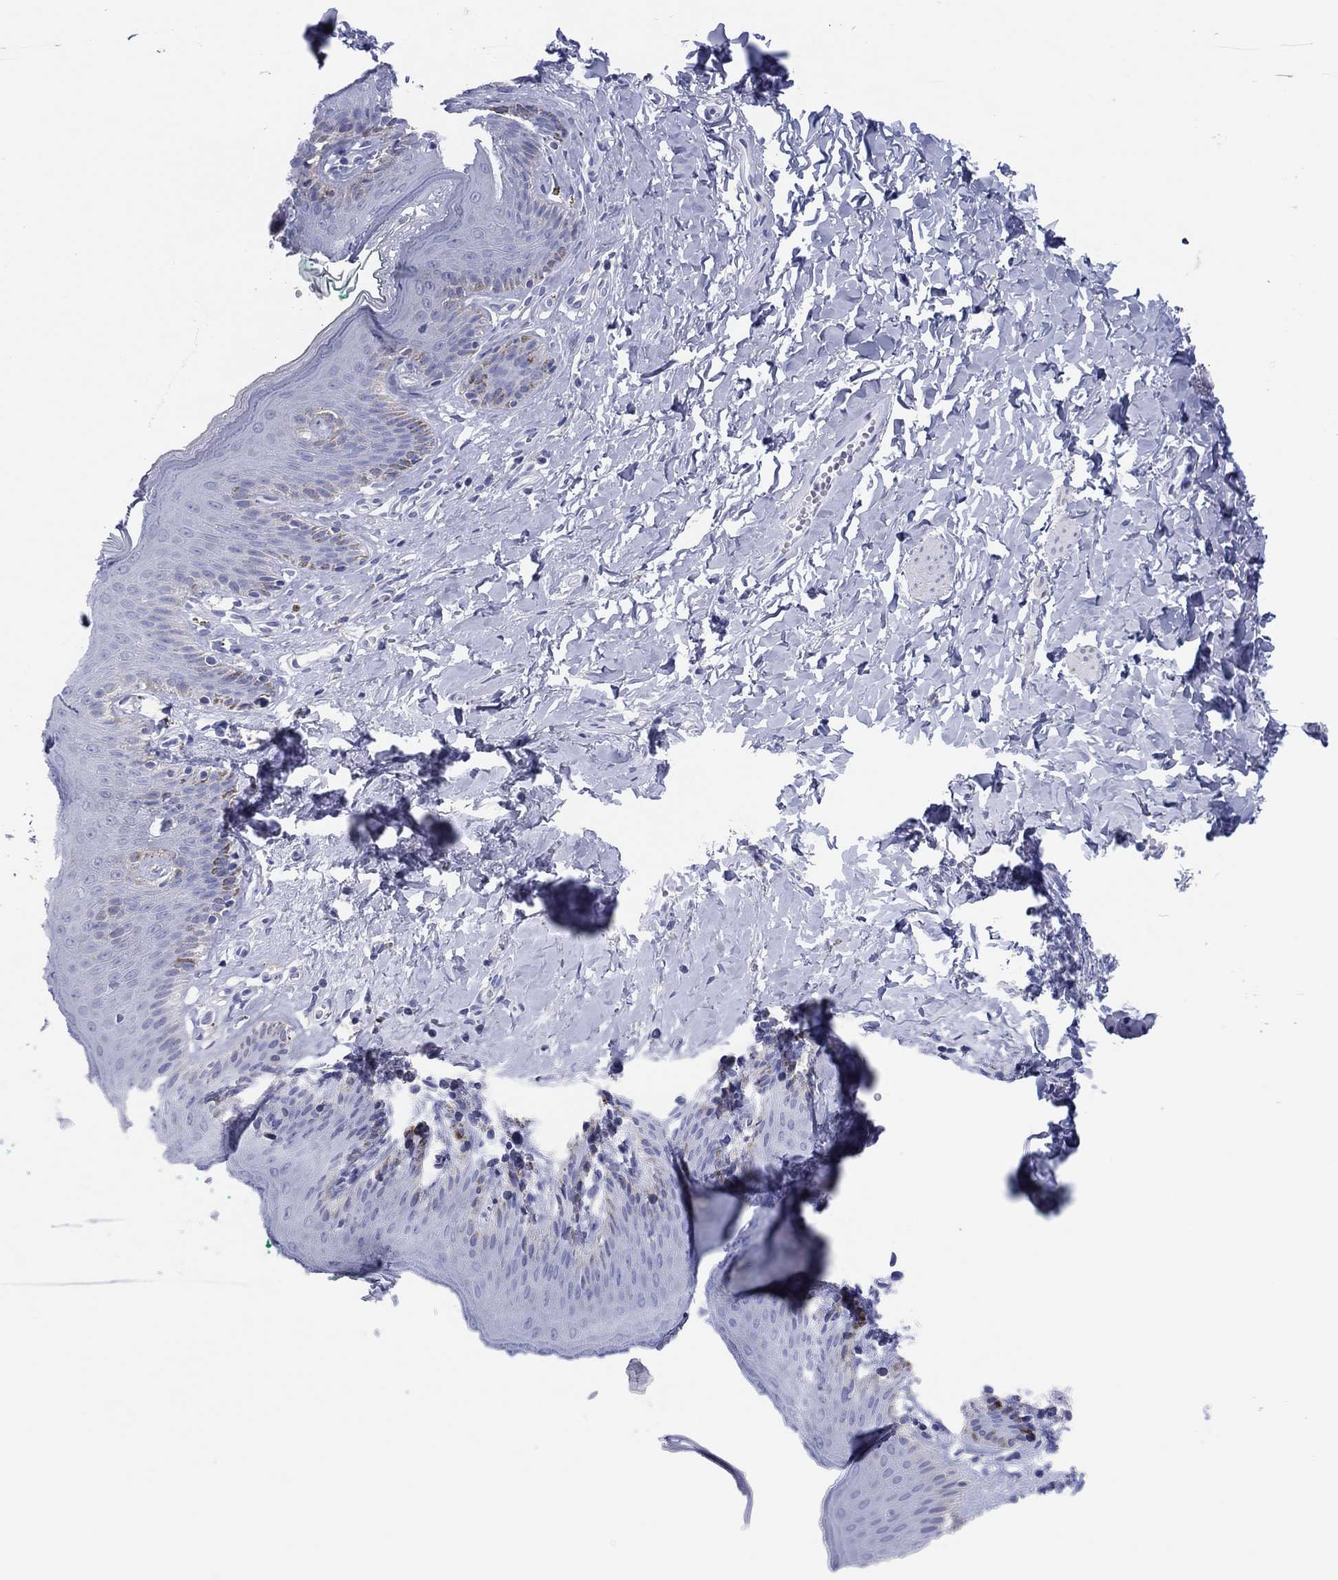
{"staining": {"intensity": "negative", "quantity": "none", "location": "none"}, "tissue": "skin", "cell_type": "Epidermal cells", "image_type": "normal", "snomed": [{"axis": "morphology", "description": "Normal tissue, NOS"}, {"axis": "topography", "description": "Vulva"}], "caption": "Immunohistochemistry (IHC) photomicrograph of normal skin stained for a protein (brown), which shows no staining in epidermal cells. Brightfield microscopy of IHC stained with DAB (3,3'-diaminobenzidine) (brown) and hematoxylin (blue), captured at high magnification.", "gene": "ERICH3", "patient": {"sex": "female", "age": 66}}